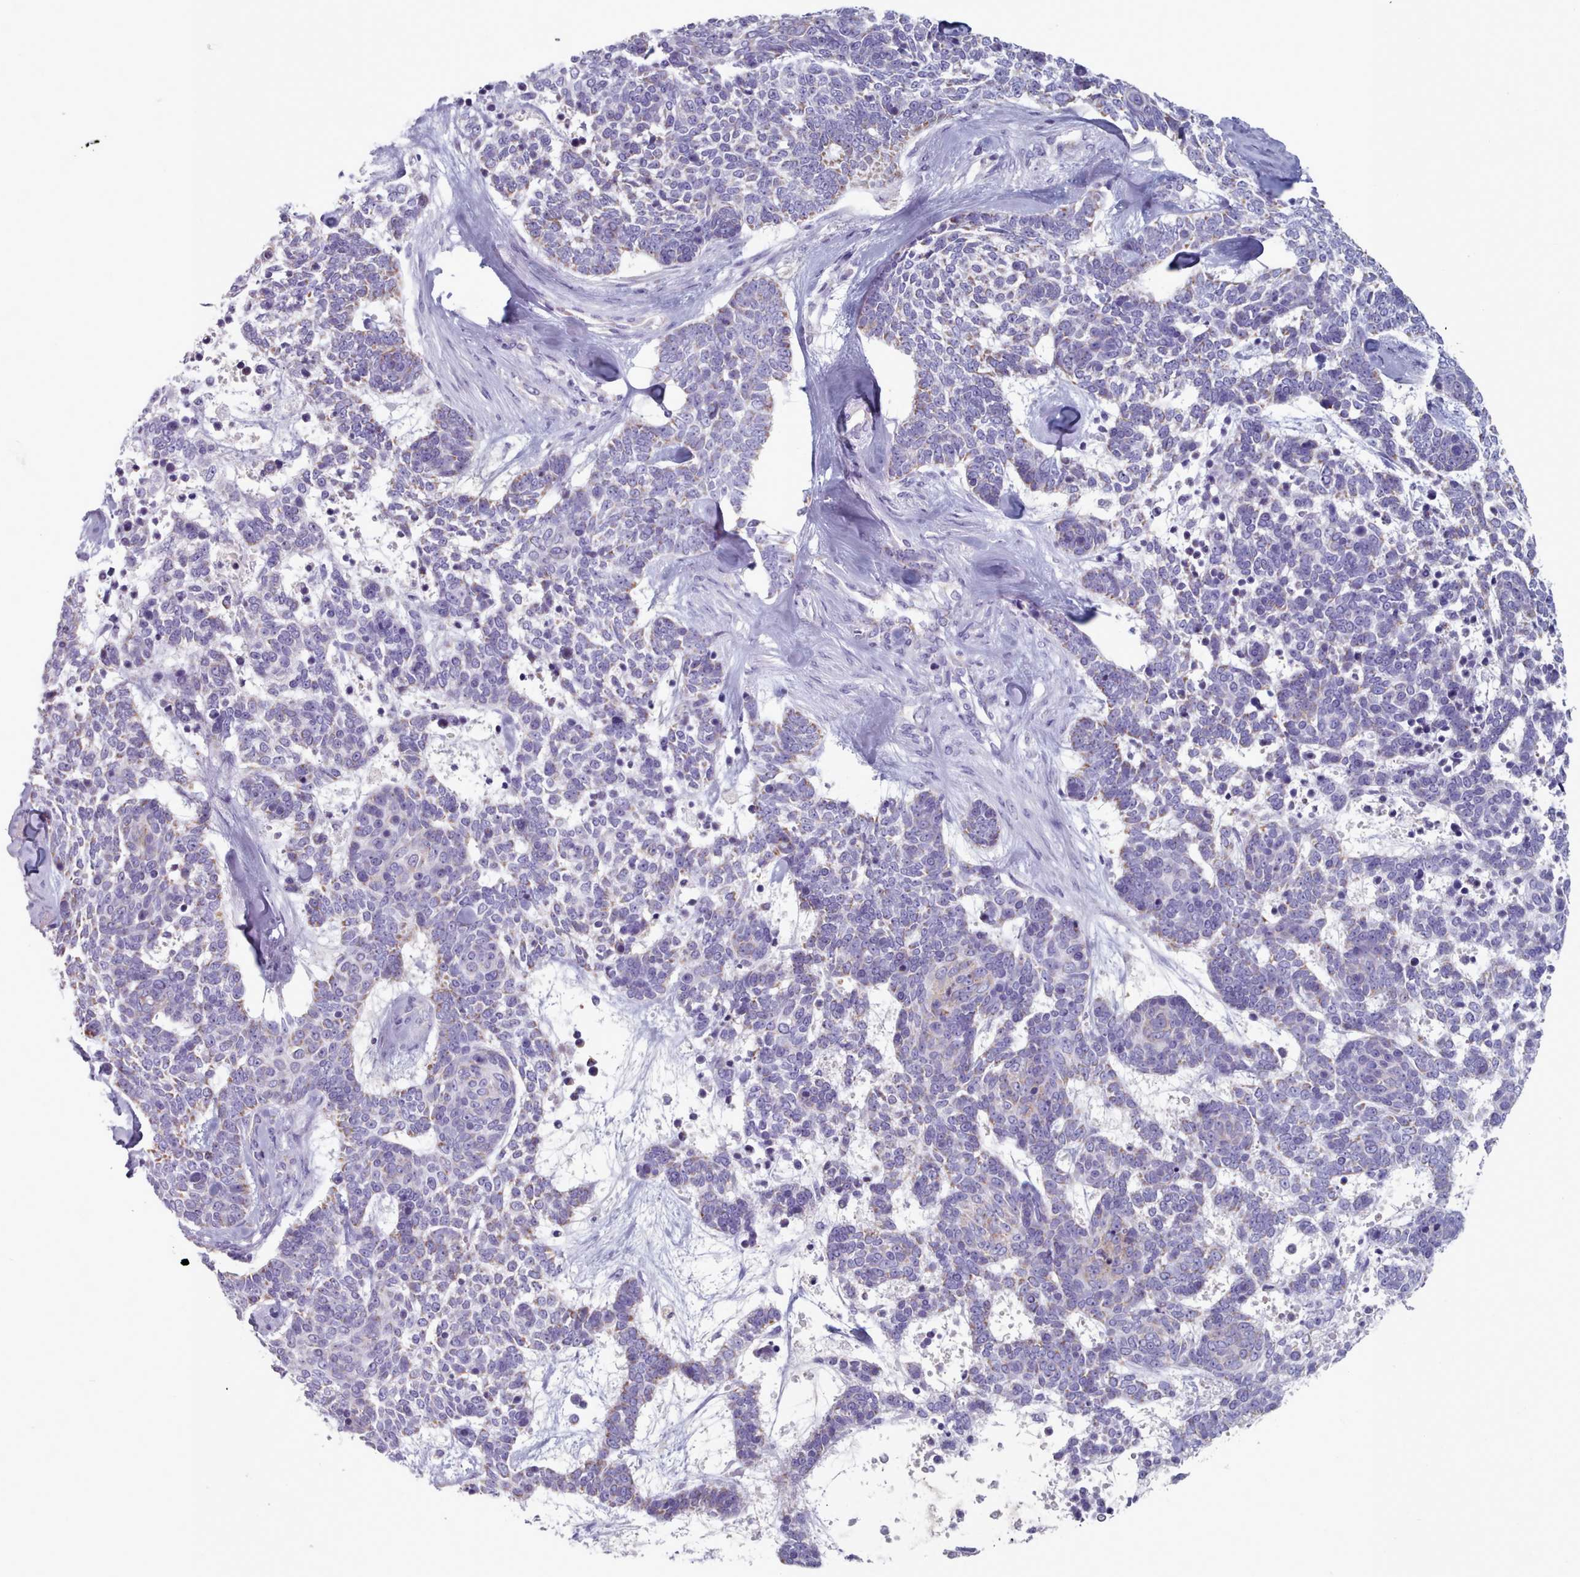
{"staining": {"intensity": "weak", "quantity": "<25%", "location": "cytoplasmic/membranous"}, "tissue": "skin cancer", "cell_type": "Tumor cells", "image_type": "cancer", "snomed": [{"axis": "morphology", "description": "Basal cell carcinoma"}, {"axis": "topography", "description": "Skin"}], "caption": "DAB immunohistochemical staining of skin basal cell carcinoma demonstrates no significant expression in tumor cells. (IHC, brightfield microscopy, high magnification).", "gene": "HAO1", "patient": {"sex": "female", "age": 81}}